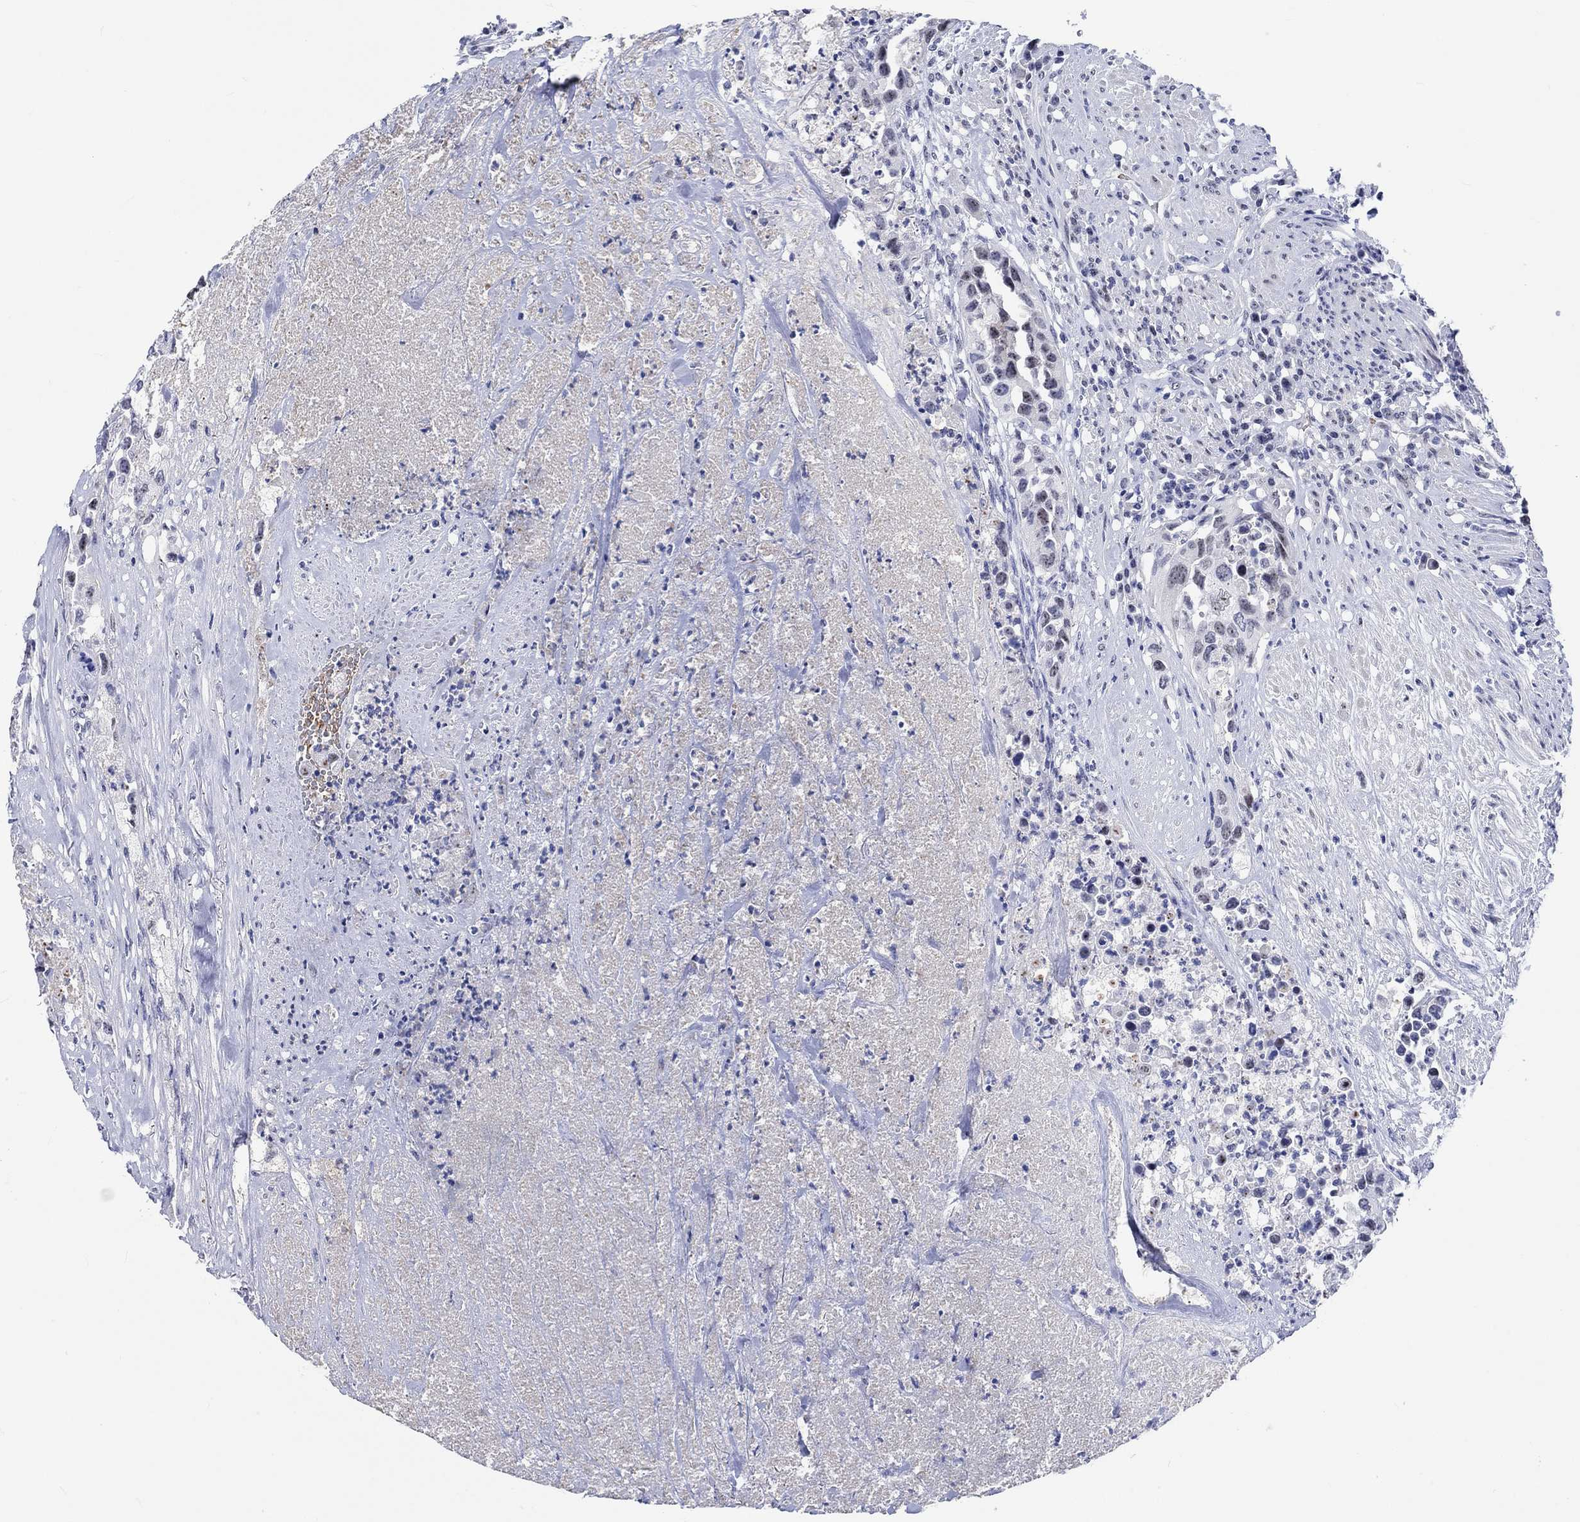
{"staining": {"intensity": "weak", "quantity": "25%-75%", "location": "nuclear"}, "tissue": "urothelial cancer", "cell_type": "Tumor cells", "image_type": "cancer", "snomed": [{"axis": "morphology", "description": "Urothelial carcinoma, High grade"}, {"axis": "topography", "description": "Urinary bladder"}], "caption": "DAB immunohistochemical staining of human urothelial carcinoma (high-grade) reveals weak nuclear protein expression in approximately 25%-75% of tumor cells.", "gene": "ZNF446", "patient": {"sex": "female", "age": 73}}